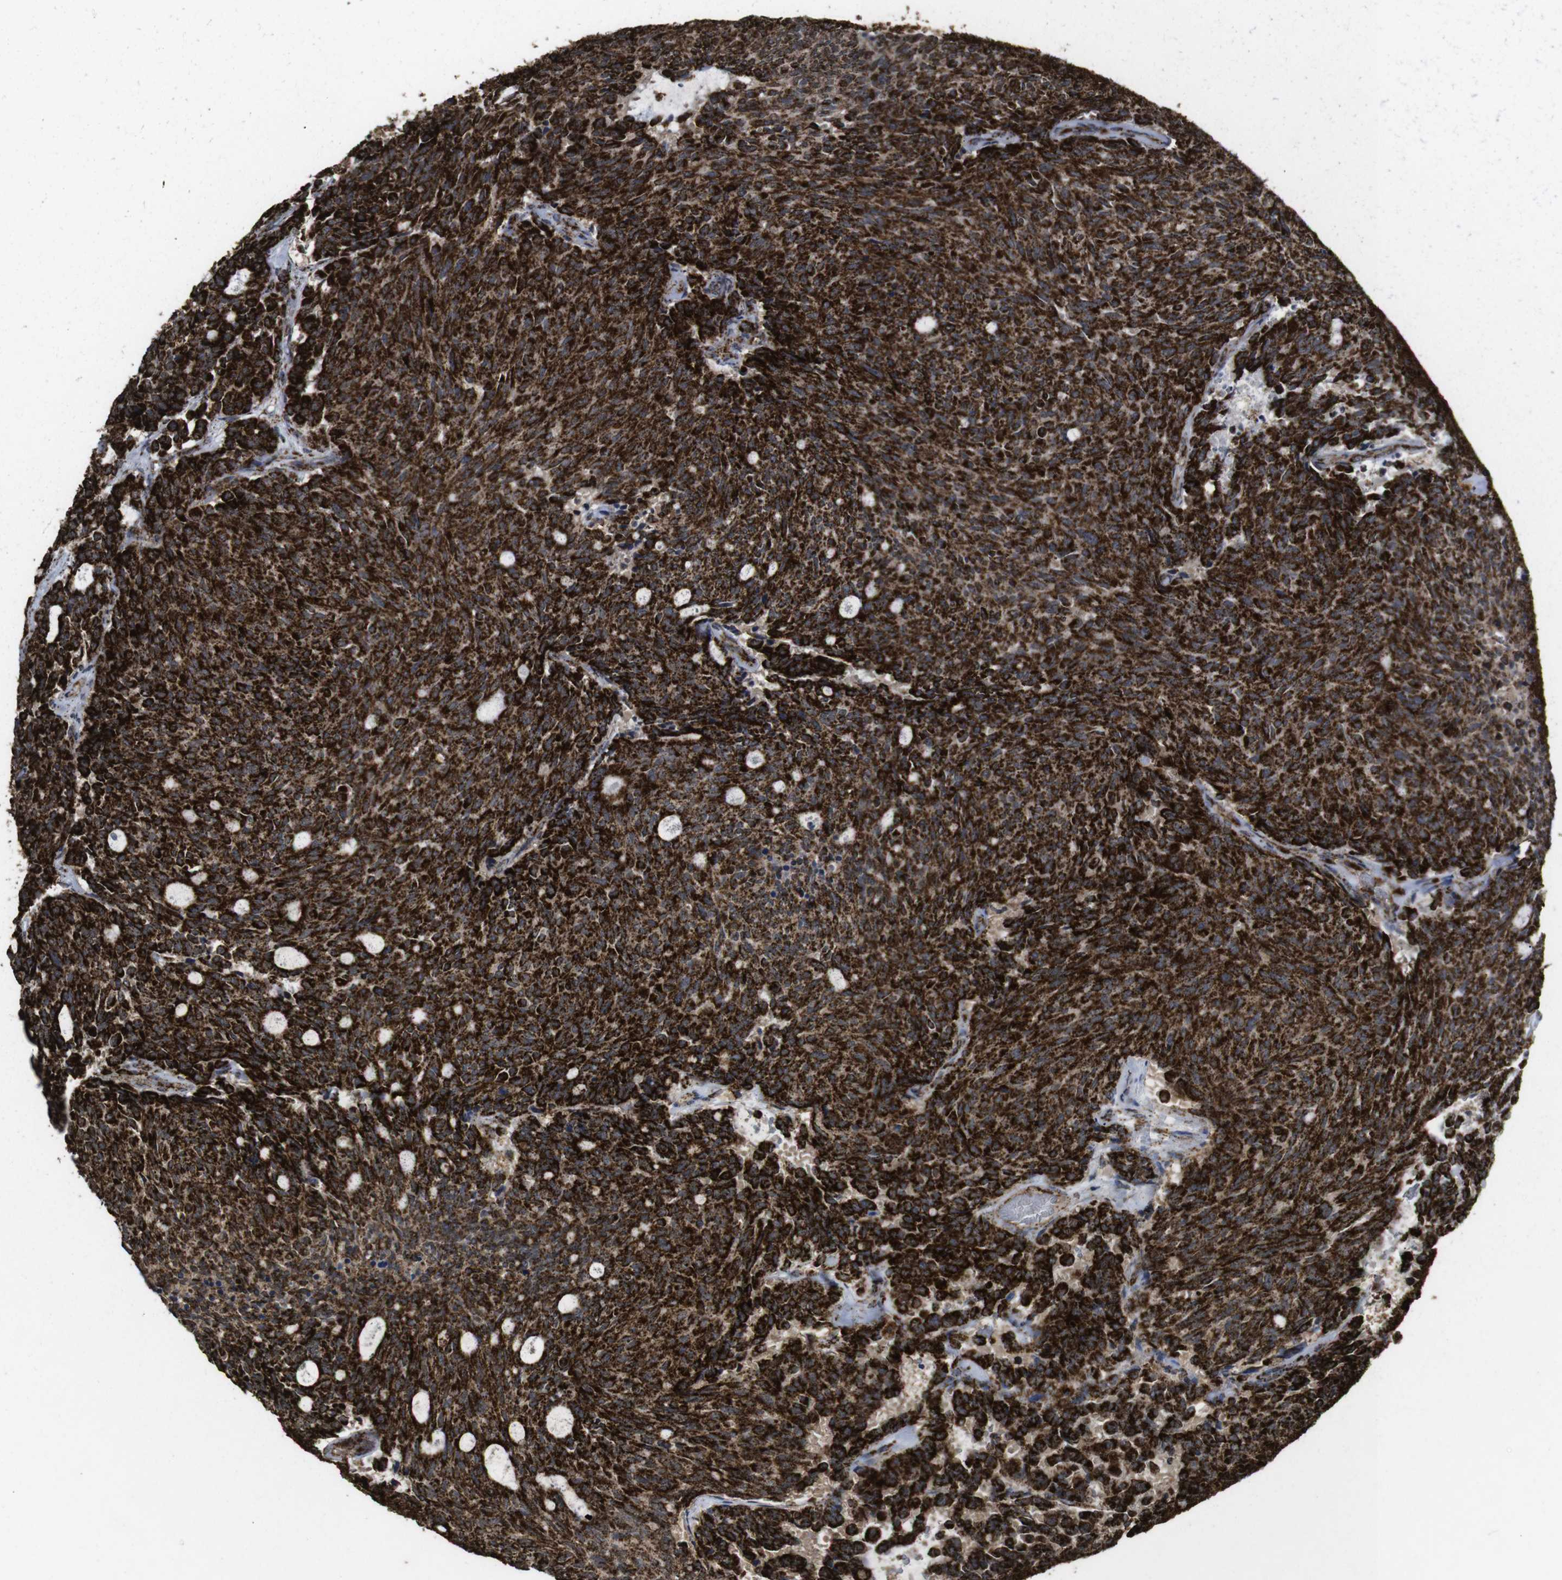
{"staining": {"intensity": "strong", "quantity": ">75%", "location": "cytoplasmic/membranous"}, "tissue": "carcinoid", "cell_type": "Tumor cells", "image_type": "cancer", "snomed": [{"axis": "morphology", "description": "Carcinoid, malignant, NOS"}, {"axis": "topography", "description": "Pancreas"}], "caption": "This image demonstrates carcinoid stained with IHC to label a protein in brown. The cytoplasmic/membranous of tumor cells show strong positivity for the protein. Nuclei are counter-stained blue.", "gene": "ATP5F1A", "patient": {"sex": "female", "age": 54}}